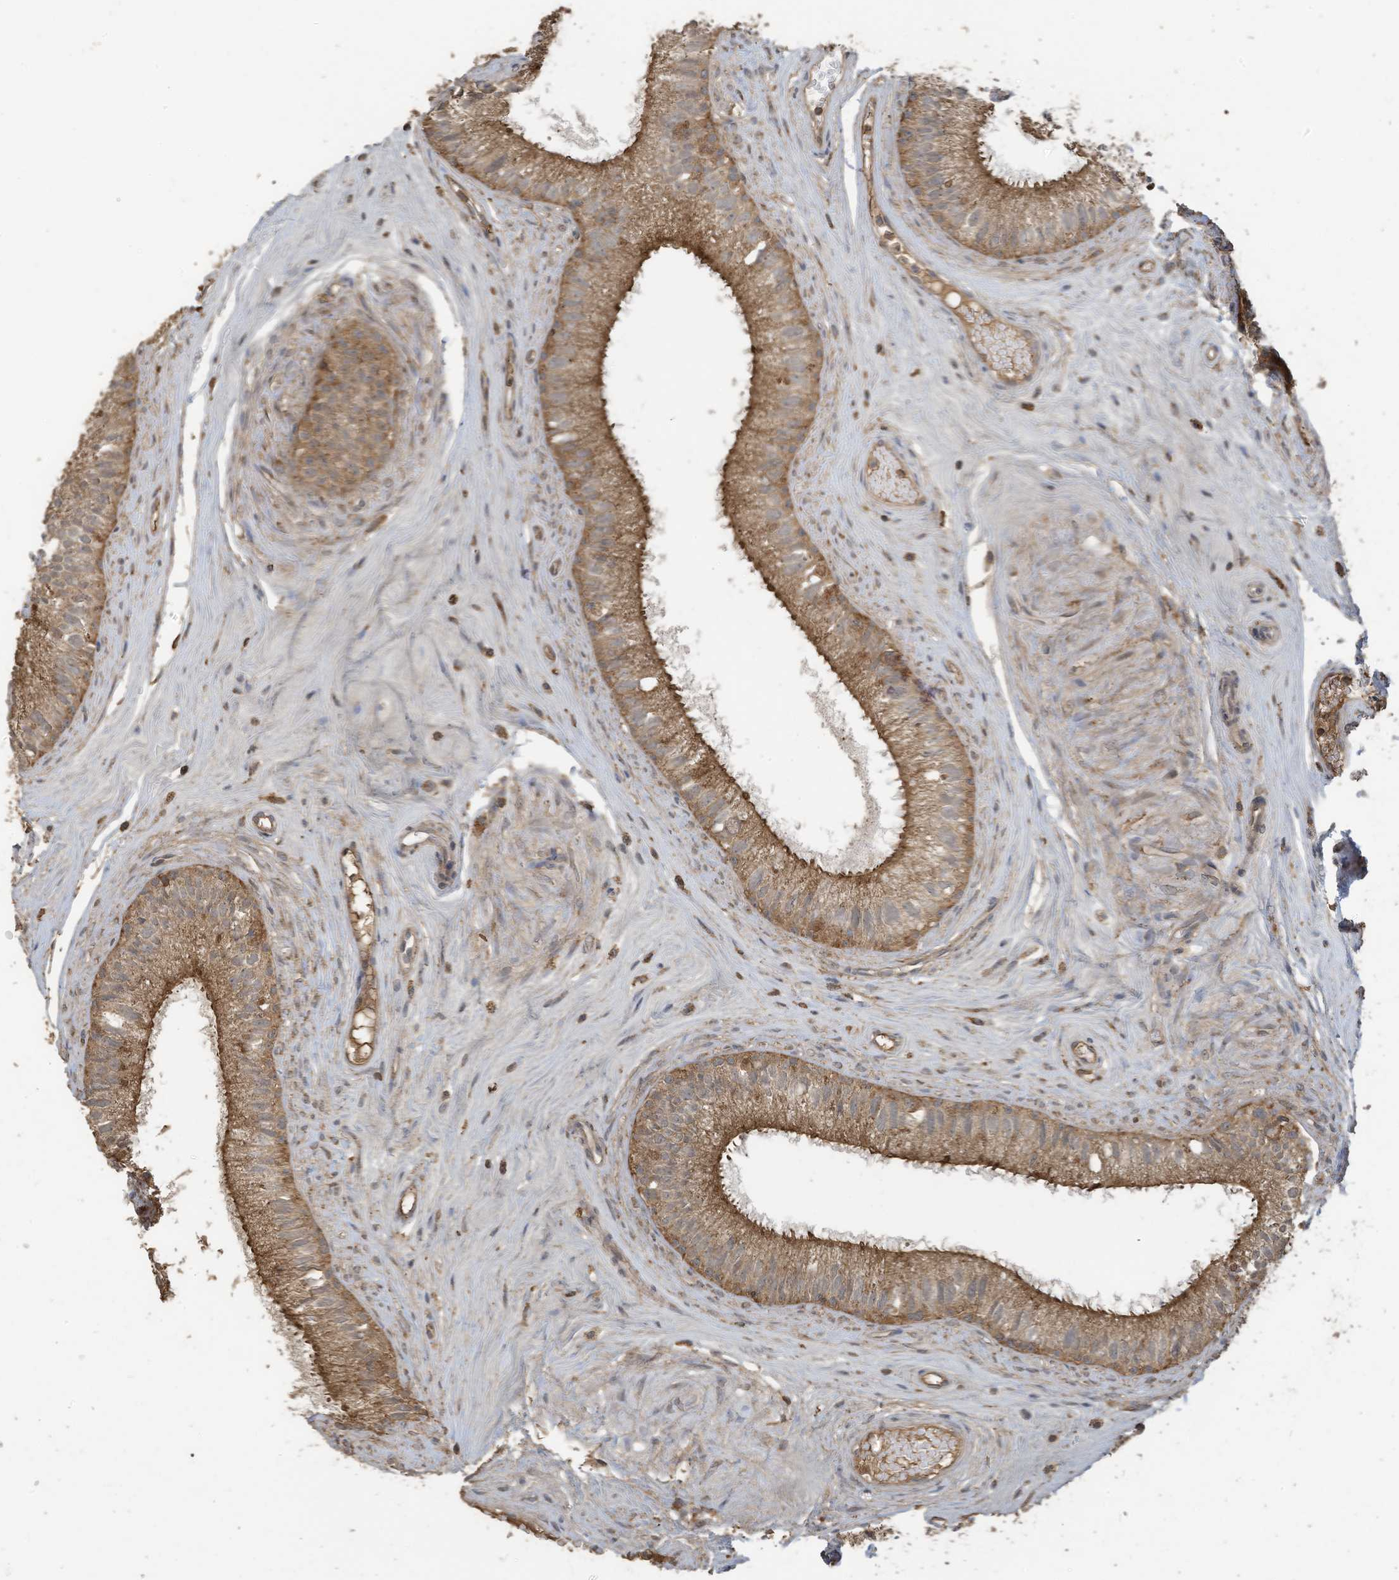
{"staining": {"intensity": "strong", "quantity": ">75%", "location": "cytoplasmic/membranous"}, "tissue": "epididymis", "cell_type": "Glandular cells", "image_type": "normal", "snomed": [{"axis": "morphology", "description": "Normal tissue, NOS"}, {"axis": "topography", "description": "Epididymis"}], "caption": "Brown immunohistochemical staining in unremarkable epididymis reveals strong cytoplasmic/membranous positivity in about >75% of glandular cells.", "gene": "COX10", "patient": {"sex": "male", "age": 71}}